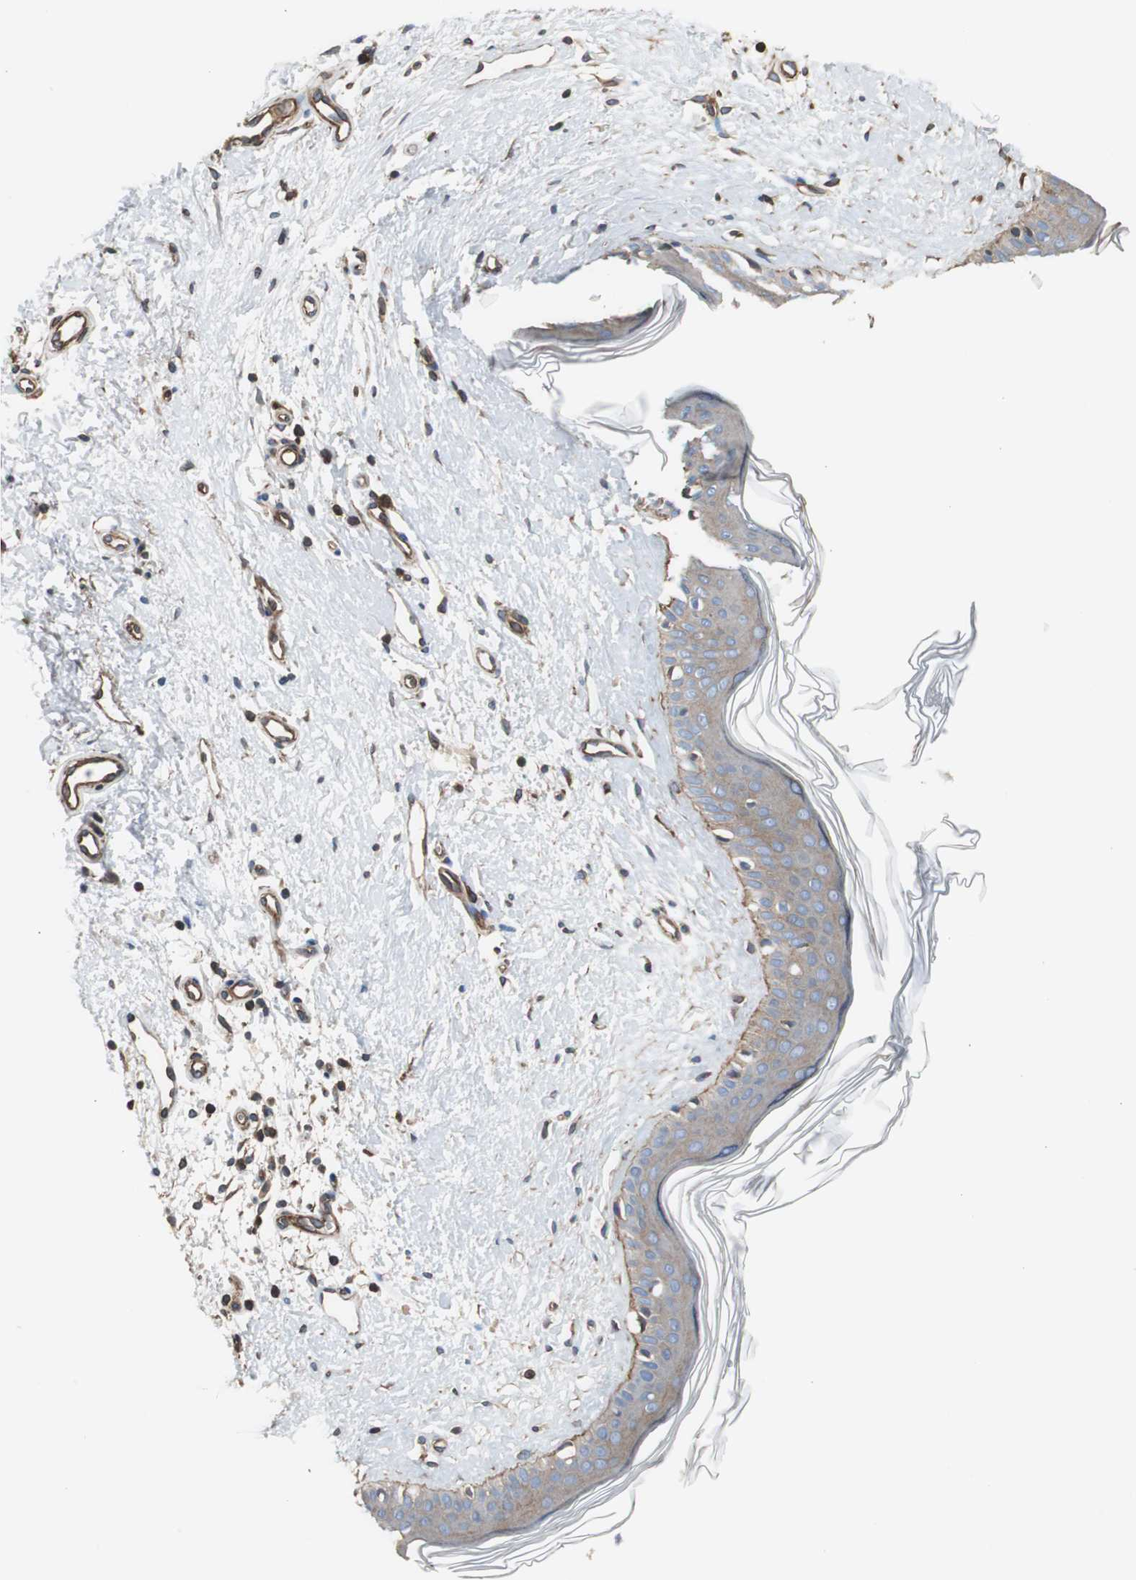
{"staining": {"intensity": "weak", "quantity": "25%-75%", "location": "cytoplasmic/membranous"}, "tissue": "skin cancer", "cell_type": "Tumor cells", "image_type": "cancer", "snomed": [{"axis": "morphology", "description": "Normal tissue, NOS"}, {"axis": "morphology", "description": "Basal cell carcinoma"}, {"axis": "topography", "description": "Skin"}], "caption": "About 25%-75% of tumor cells in skin basal cell carcinoma show weak cytoplasmic/membranous protein positivity as visualized by brown immunohistochemical staining.", "gene": "KIF3B", "patient": {"sex": "female", "age": 61}}